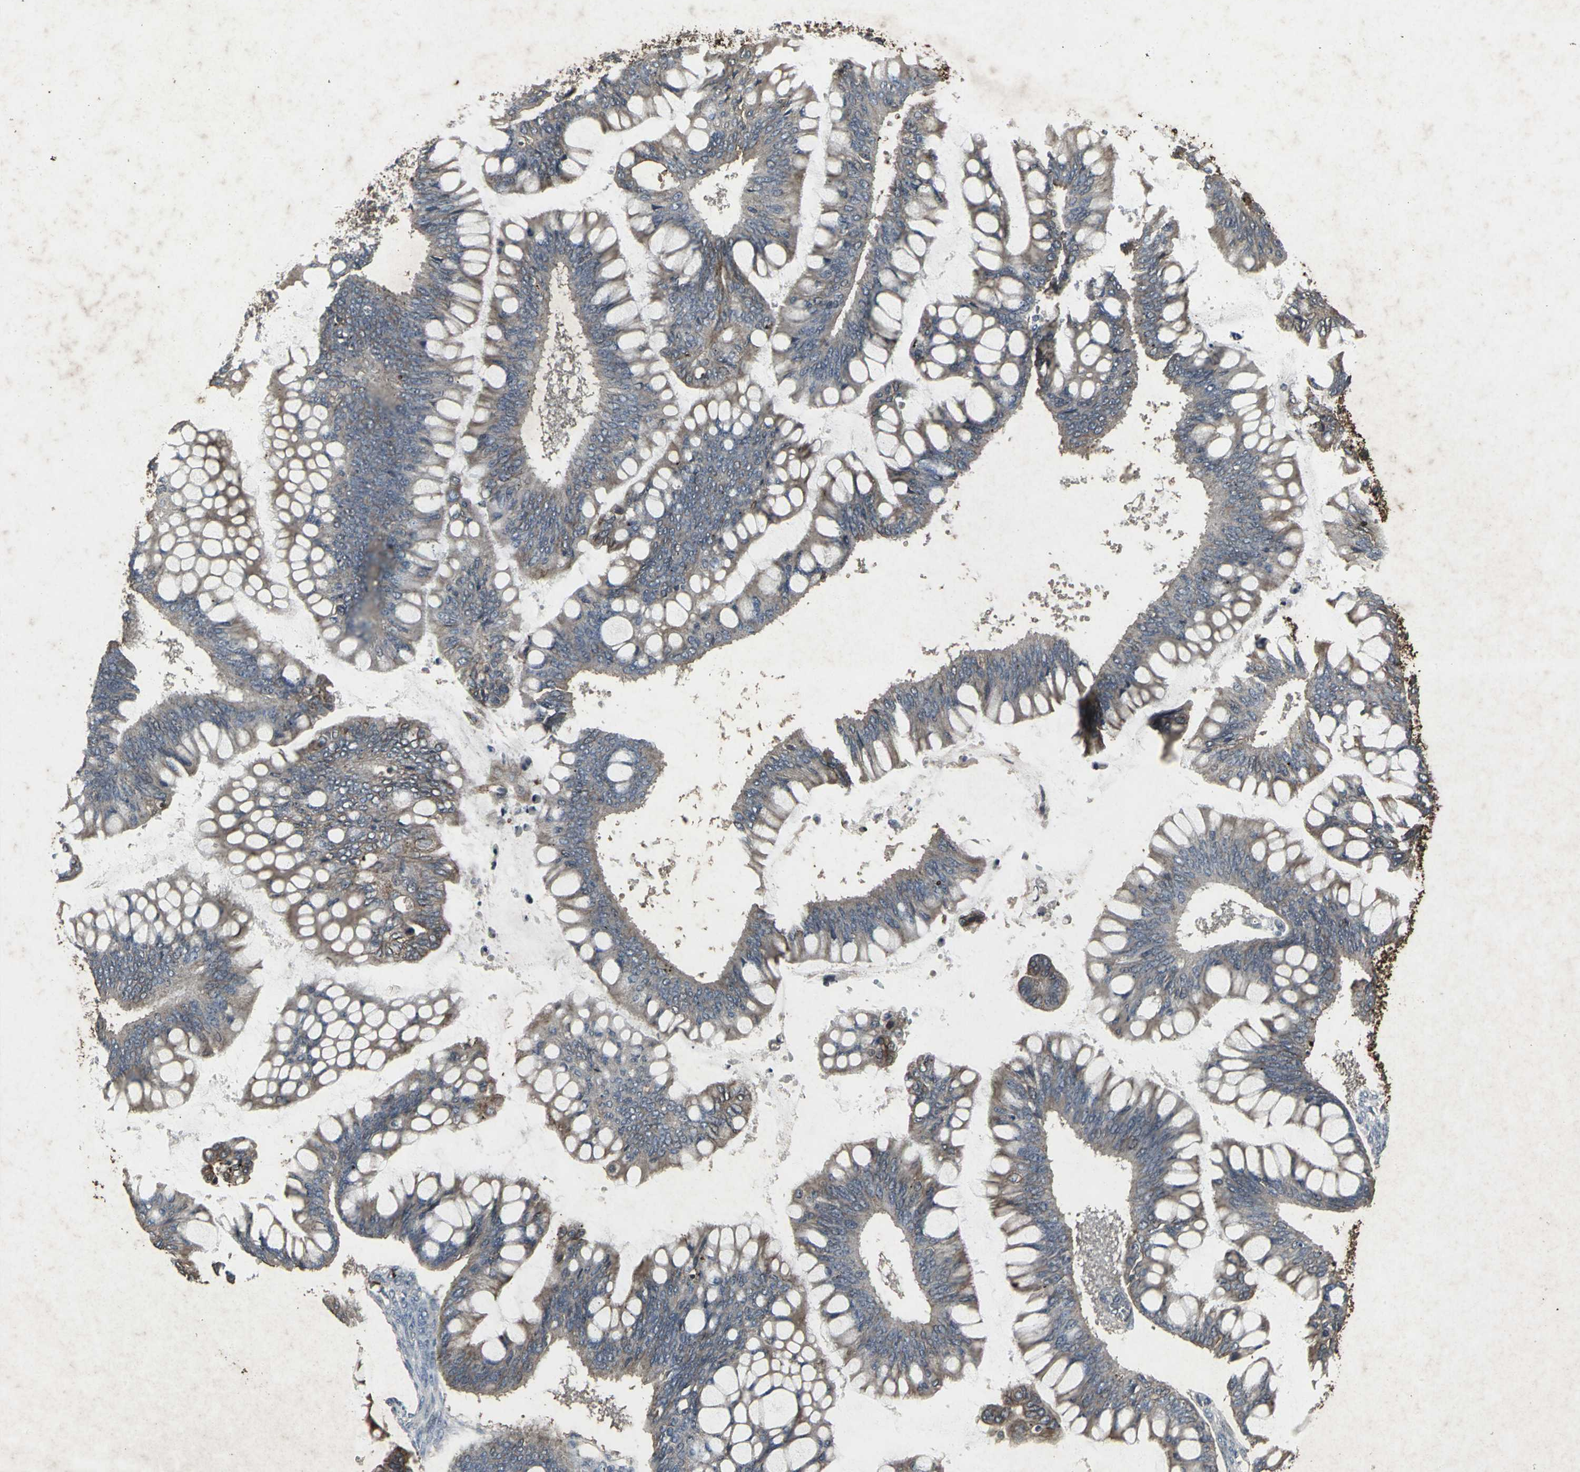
{"staining": {"intensity": "weak", "quantity": "25%-75%", "location": "cytoplasmic/membranous"}, "tissue": "ovarian cancer", "cell_type": "Tumor cells", "image_type": "cancer", "snomed": [{"axis": "morphology", "description": "Cystadenocarcinoma, mucinous, NOS"}, {"axis": "topography", "description": "Ovary"}], "caption": "Immunohistochemistry of ovarian cancer exhibits low levels of weak cytoplasmic/membranous expression in approximately 25%-75% of tumor cells. (DAB IHC with brightfield microscopy, high magnification).", "gene": "CCR9", "patient": {"sex": "female", "age": 73}}